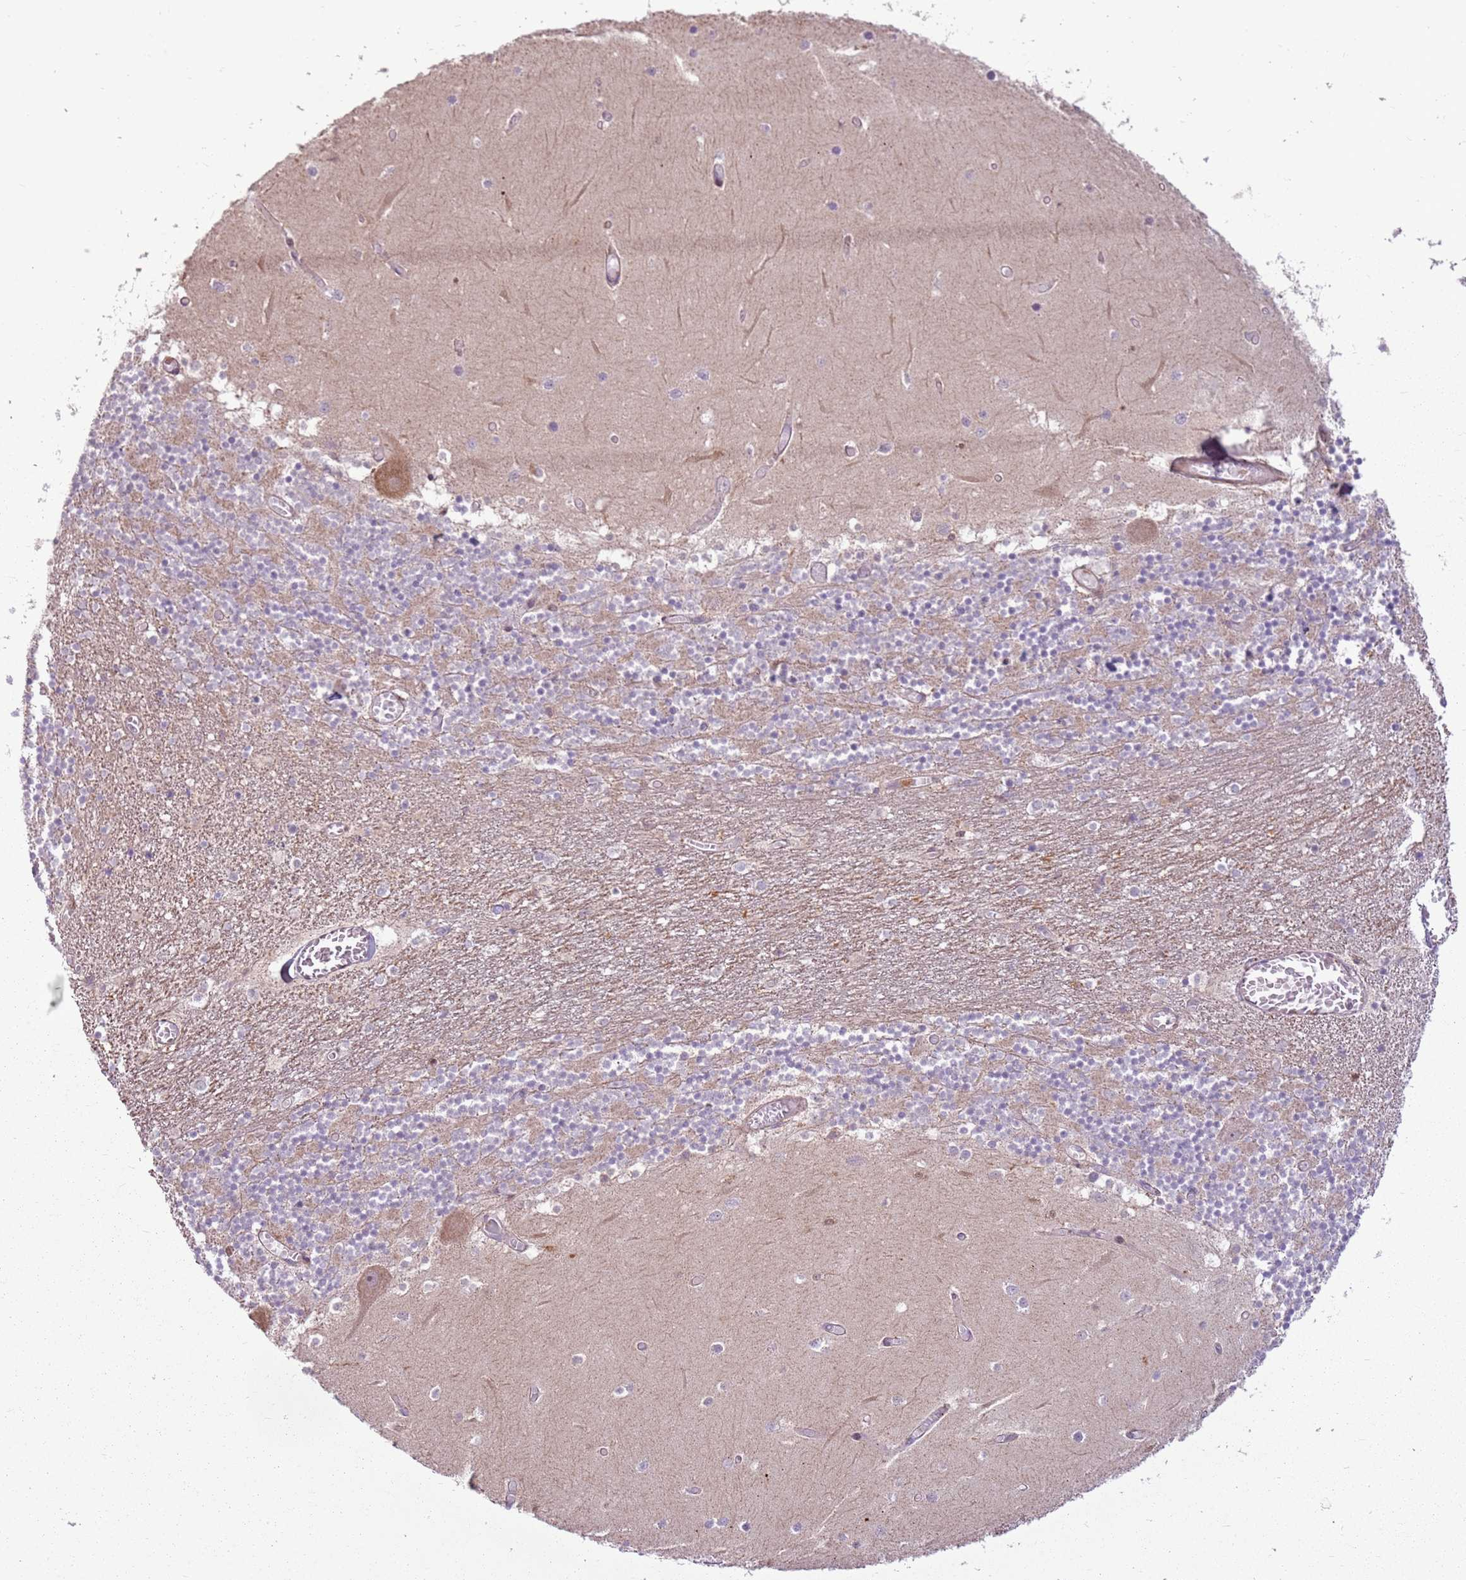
{"staining": {"intensity": "weak", "quantity": "<25%", "location": "cytoplasmic/membranous"}, "tissue": "cerebellum", "cell_type": "Cells in granular layer", "image_type": "normal", "snomed": [{"axis": "morphology", "description": "Normal tissue, NOS"}, {"axis": "topography", "description": "Cerebellum"}], "caption": "High power microscopy photomicrograph of an immunohistochemistry image of unremarkable cerebellum, revealing no significant positivity in cells in granular layer.", "gene": "RPL21", "patient": {"sex": "female", "age": 28}}